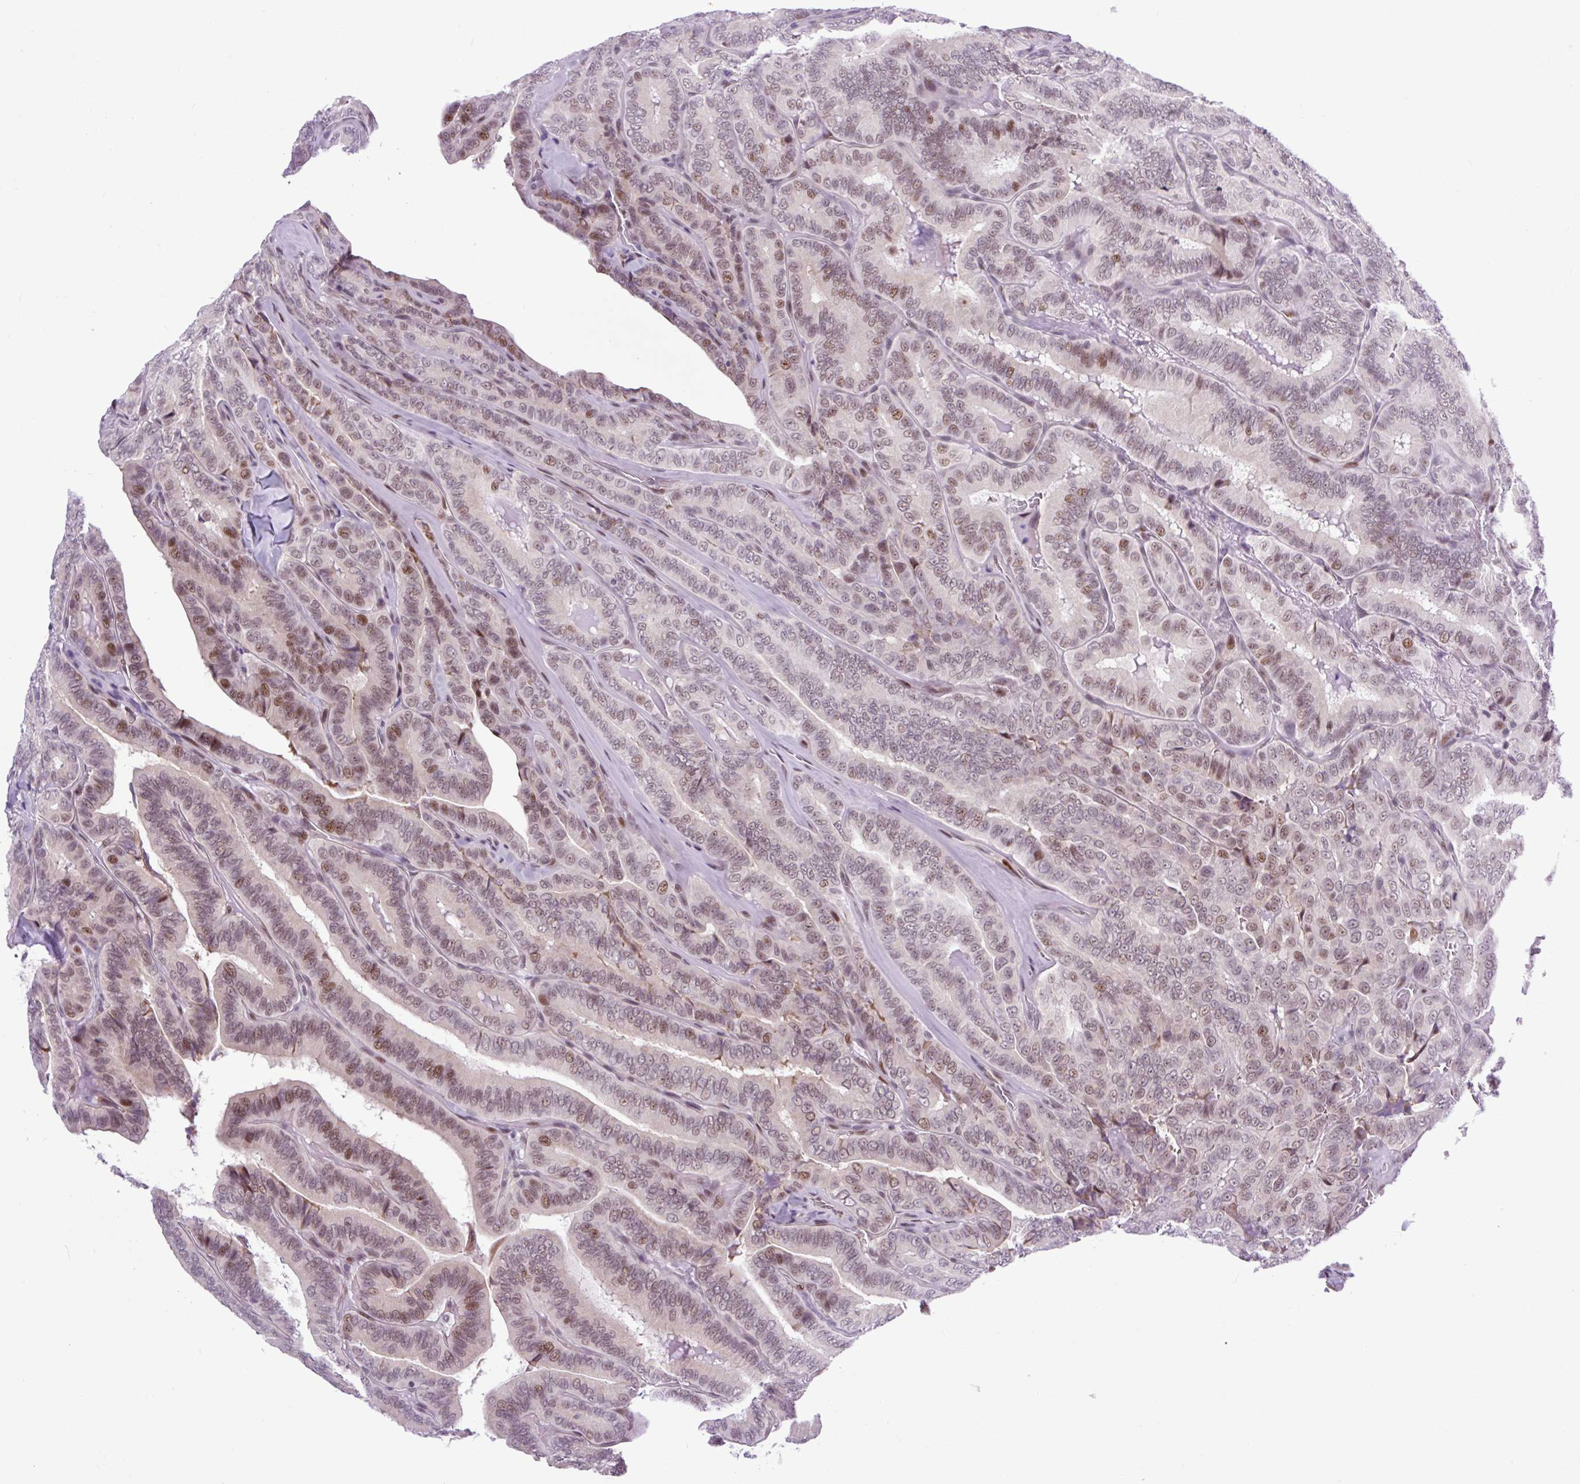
{"staining": {"intensity": "moderate", "quantity": "25%-75%", "location": "nuclear"}, "tissue": "thyroid cancer", "cell_type": "Tumor cells", "image_type": "cancer", "snomed": [{"axis": "morphology", "description": "Papillary adenocarcinoma, NOS"}, {"axis": "topography", "description": "Thyroid gland"}], "caption": "Thyroid cancer (papillary adenocarcinoma) tissue shows moderate nuclear positivity in approximately 25%-75% of tumor cells (IHC, brightfield microscopy, high magnification).", "gene": "CLK2", "patient": {"sex": "male", "age": 61}}